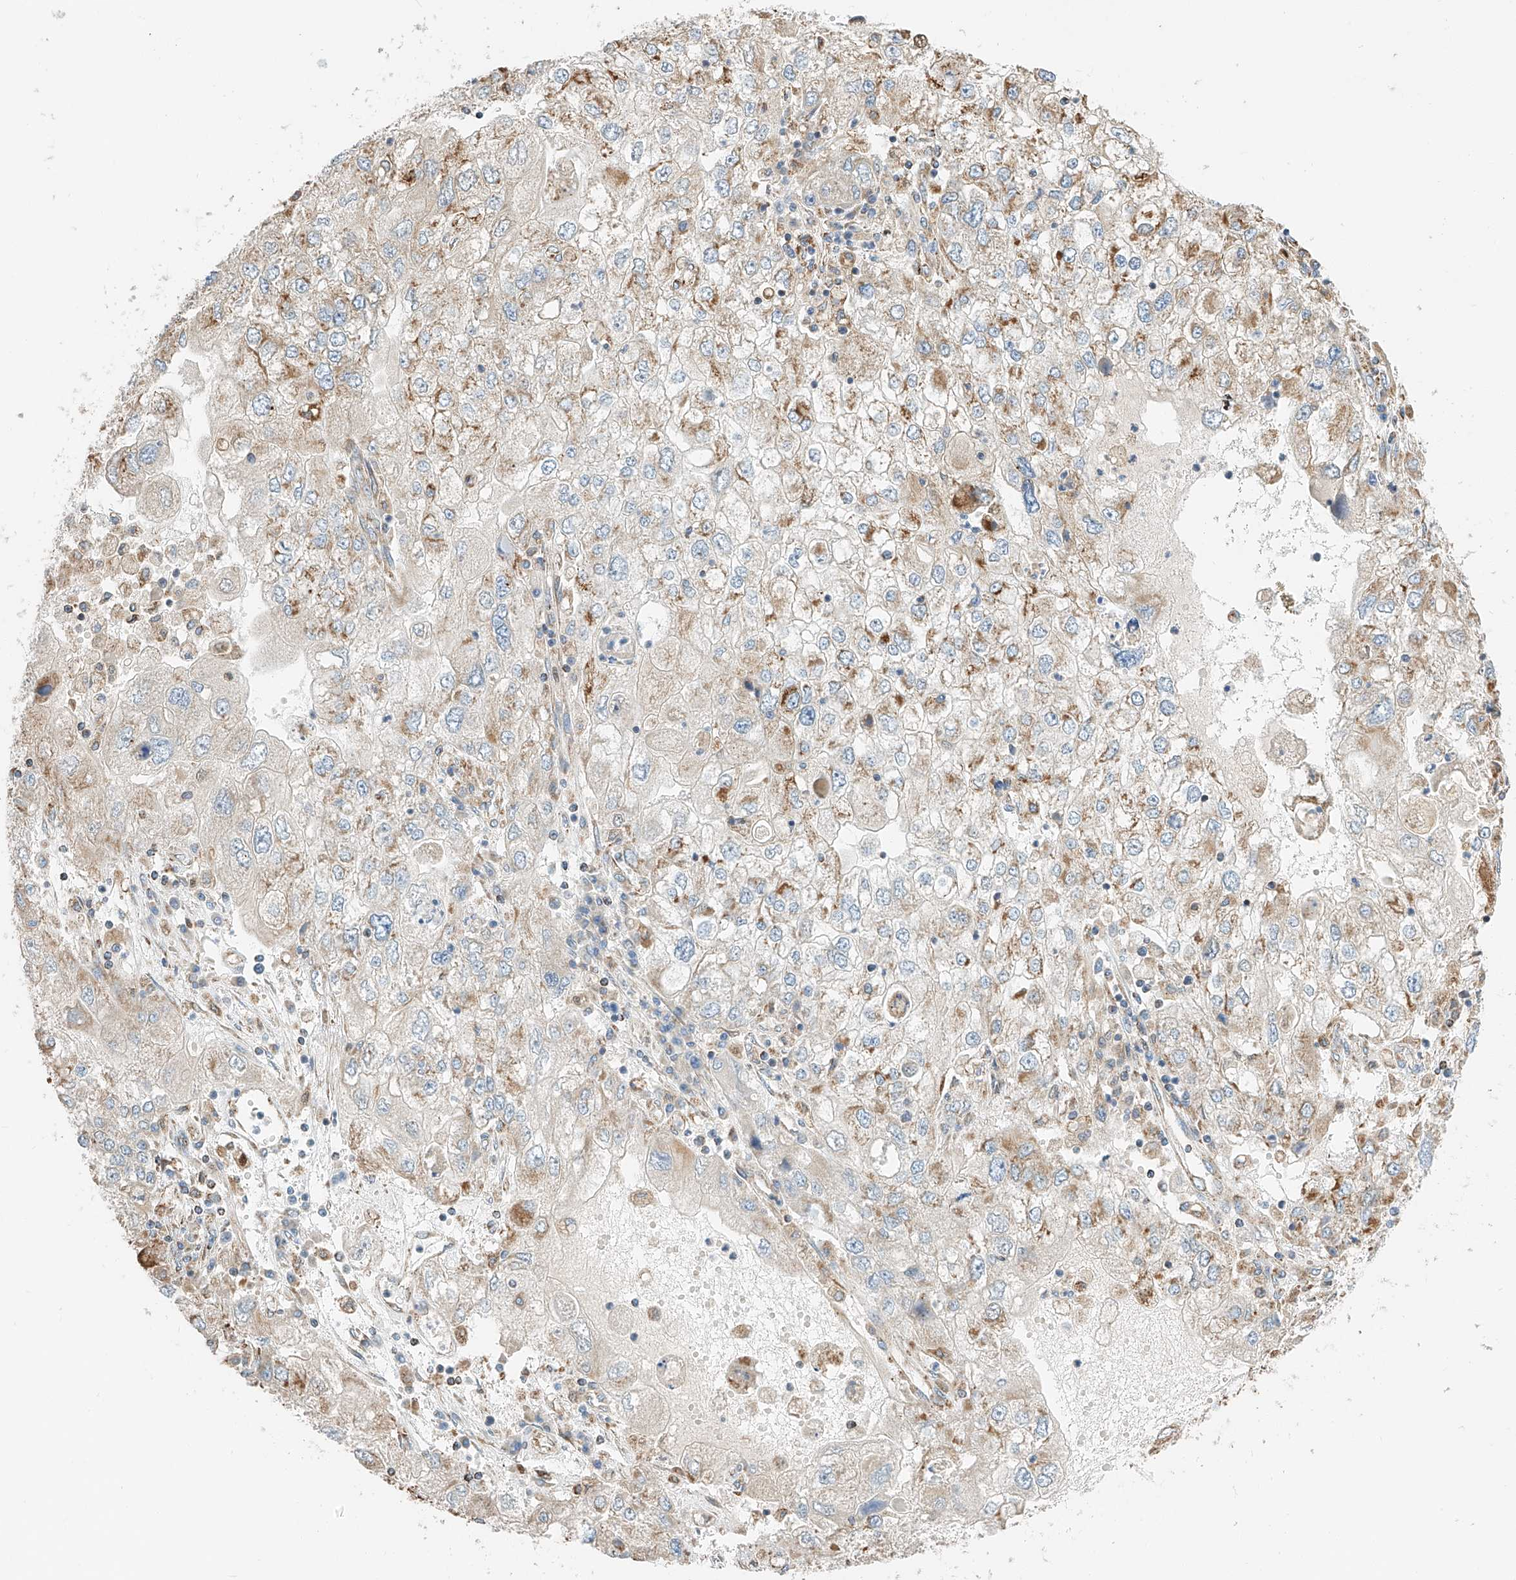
{"staining": {"intensity": "moderate", "quantity": "<25%", "location": "cytoplasmic/membranous"}, "tissue": "endometrial cancer", "cell_type": "Tumor cells", "image_type": "cancer", "snomed": [{"axis": "morphology", "description": "Adenocarcinoma, NOS"}, {"axis": "topography", "description": "Endometrium"}], "caption": "Immunohistochemical staining of human endometrial cancer displays low levels of moderate cytoplasmic/membranous staining in approximately <25% of tumor cells. The staining was performed using DAB (3,3'-diaminobenzidine), with brown indicating positive protein expression. Nuclei are stained blue with hematoxylin.", "gene": "YIPF7", "patient": {"sex": "female", "age": 49}}